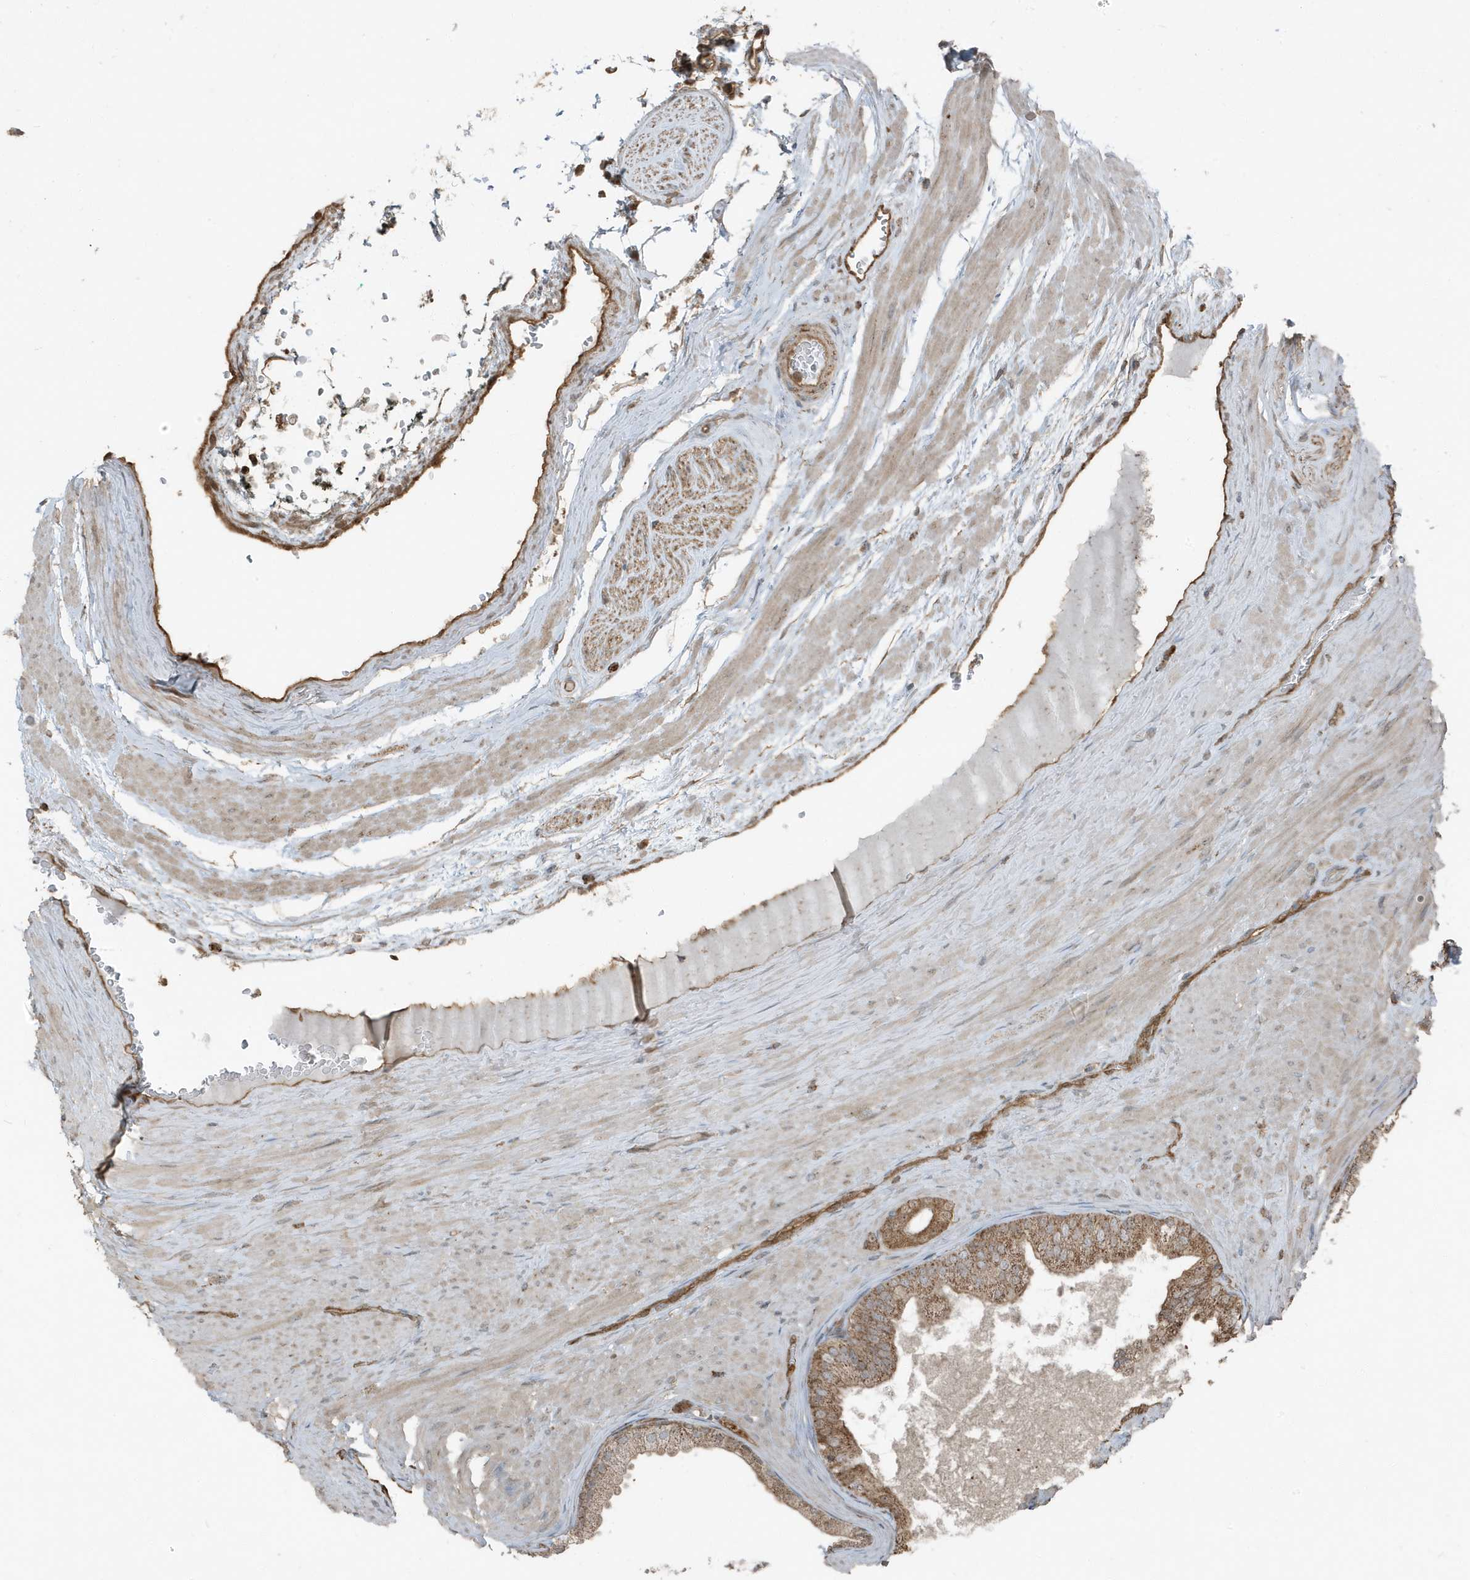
{"staining": {"intensity": "moderate", "quantity": ">75%", "location": "cytoplasmic/membranous"}, "tissue": "prostate cancer", "cell_type": "Tumor cells", "image_type": "cancer", "snomed": [{"axis": "morphology", "description": "Adenocarcinoma, Low grade"}, {"axis": "topography", "description": "Prostate"}], "caption": "Immunohistochemical staining of human prostate cancer demonstrates moderate cytoplasmic/membranous protein expression in approximately >75% of tumor cells.", "gene": "AZI2", "patient": {"sex": "male", "age": 63}}